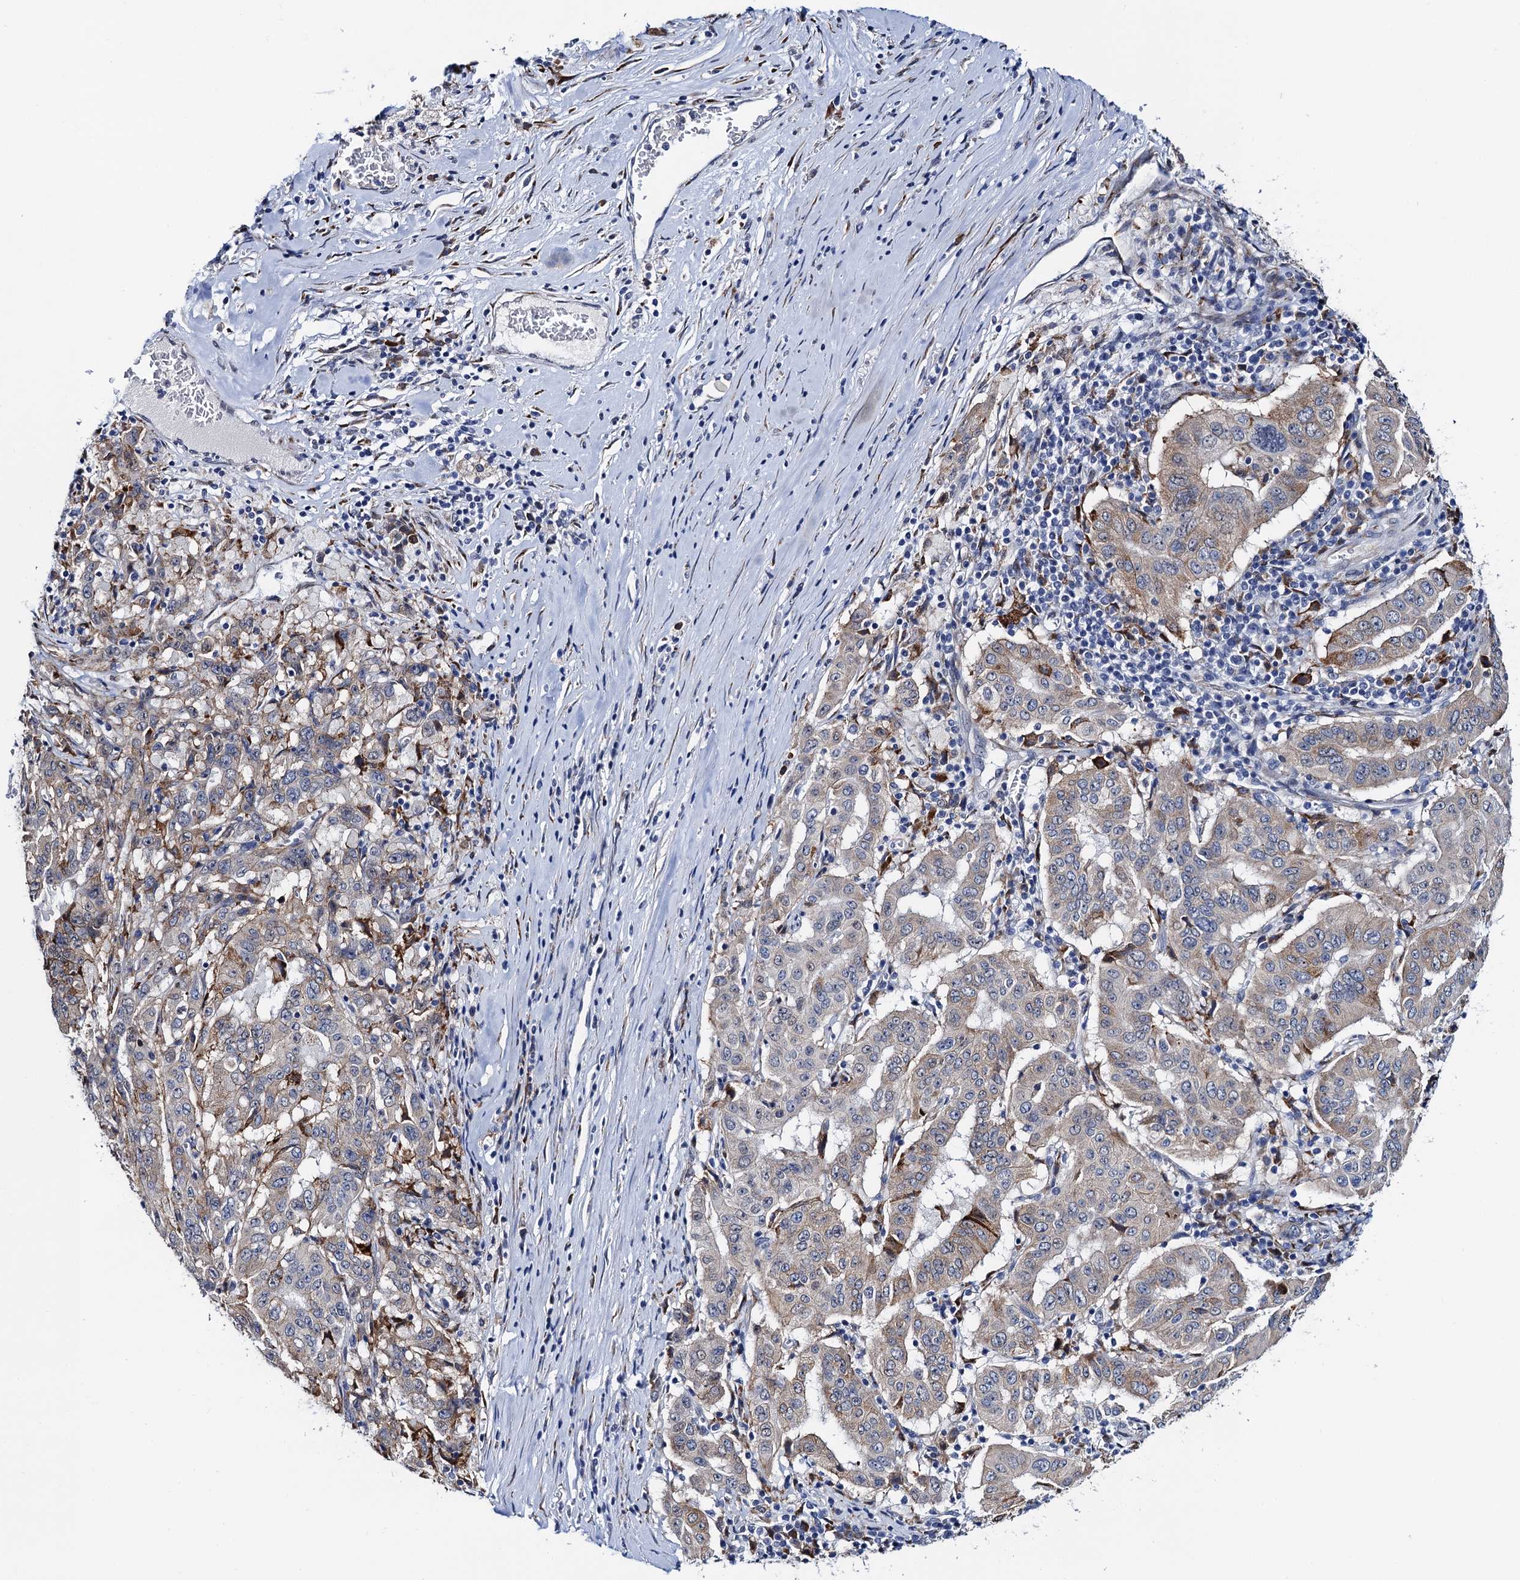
{"staining": {"intensity": "moderate", "quantity": "<25%", "location": "cytoplasmic/membranous"}, "tissue": "pancreatic cancer", "cell_type": "Tumor cells", "image_type": "cancer", "snomed": [{"axis": "morphology", "description": "Adenocarcinoma, NOS"}, {"axis": "topography", "description": "Pancreas"}], "caption": "Immunohistochemical staining of human pancreatic cancer (adenocarcinoma) exhibits low levels of moderate cytoplasmic/membranous positivity in approximately <25% of tumor cells.", "gene": "SLC7A10", "patient": {"sex": "male", "age": 63}}